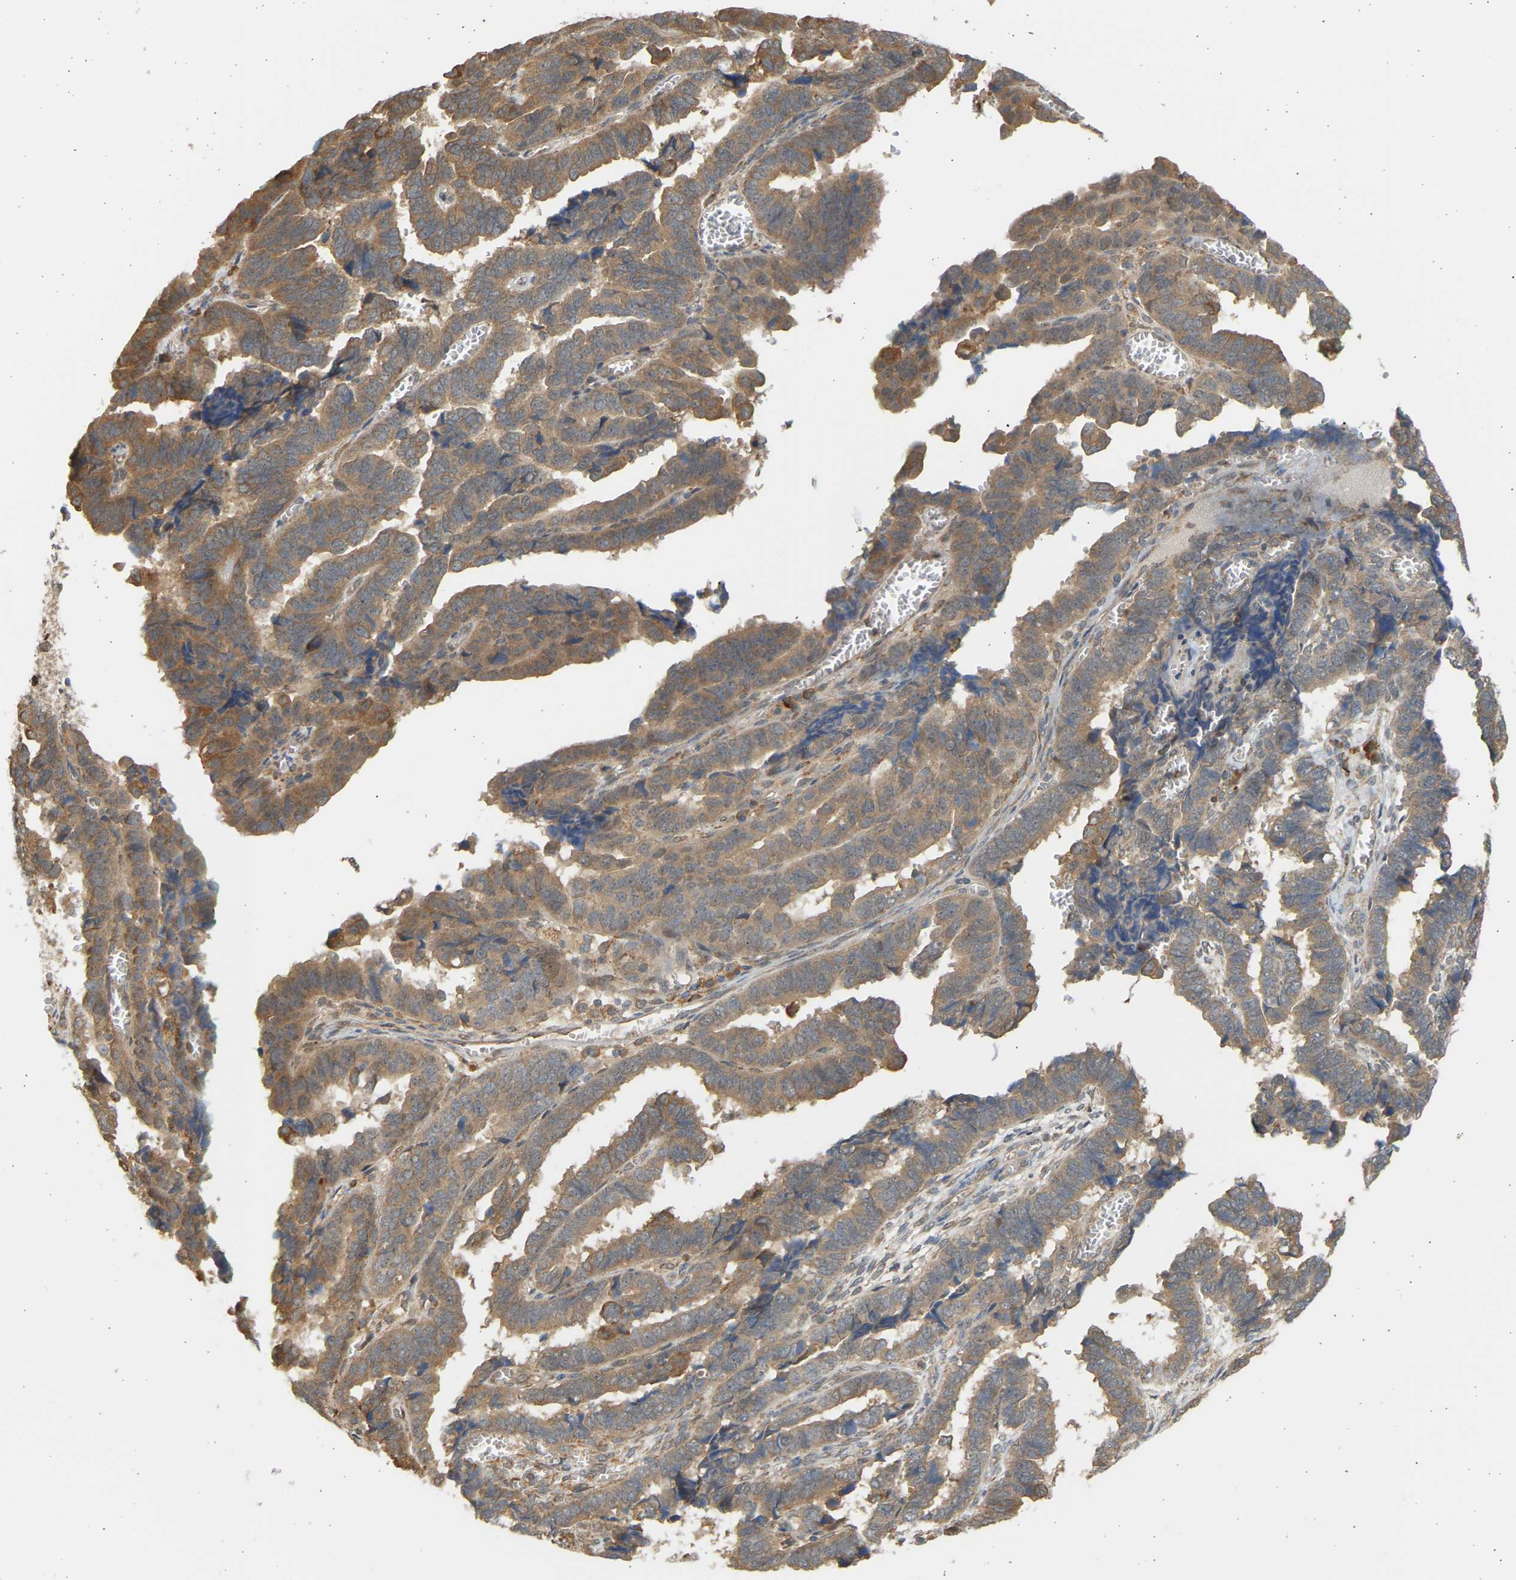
{"staining": {"intensity": "moderate", "quantity": ">75%", "location": "cytoplasmic/membranous"}, "tissue": "endometrial cancer", "cell_type": "Tumor cells", "image_type": "cancer", "snomed": [{"axis": "morphology", "description": "Adenocarcinoma, NOS"}, {"axis": "topography", "description": "Endometrium"}], "caption": "Human endometrial adenocarcinoma stained with a brown dye reveals moderate cytoplasmic/membranous positive staining in about >75% of tumor cells.", "gene": "B4GALT6", "patient": {"sex": "female", "age": 75}}